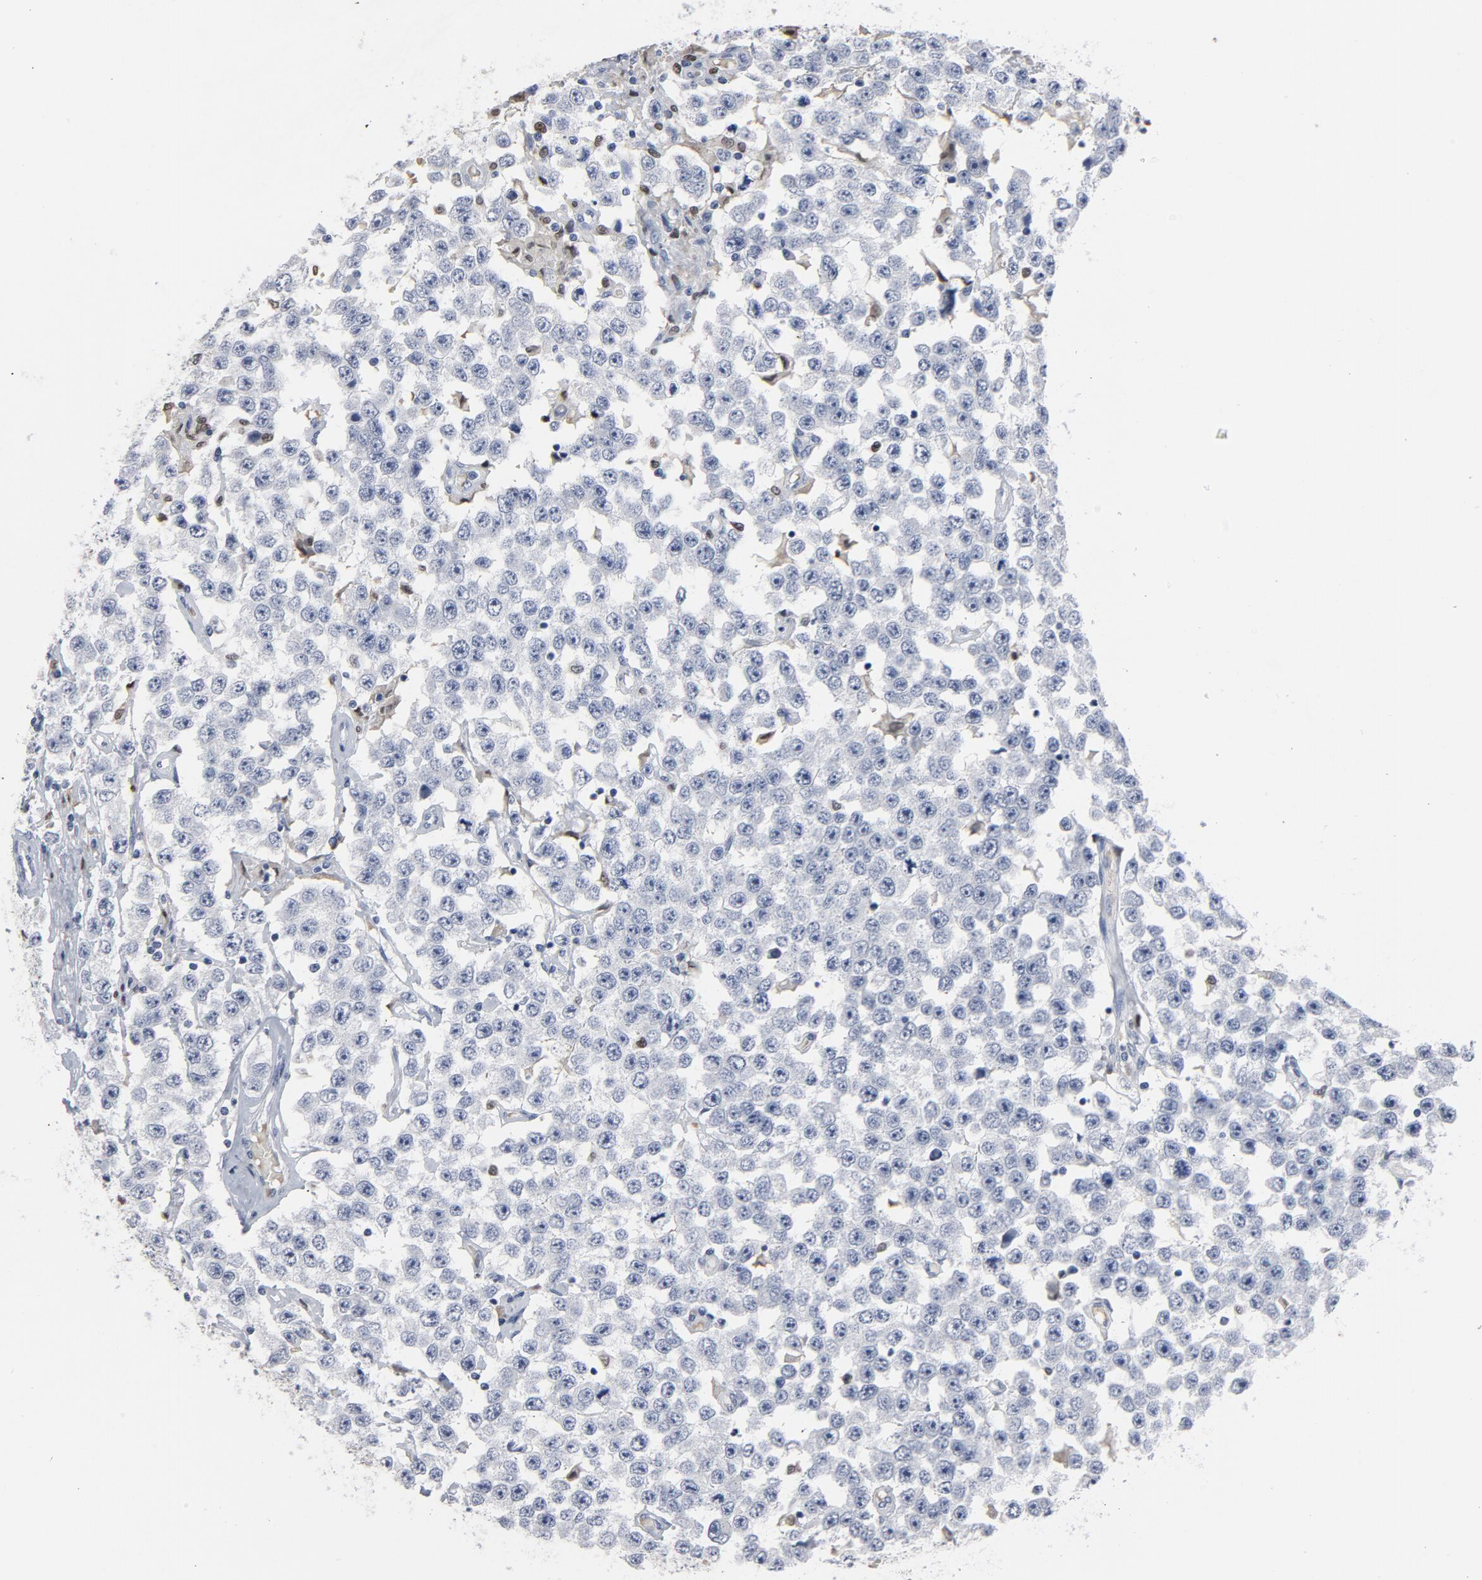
{"staining": {"intensity": "negative", "quantity": "none", "location": "none"}, "tissue": "testis cancer", "cell_type": "Tumor cells", "image_type": "cancer", "snomed": [{"axis": "morphology", "description": "Seminoma, NOS"}, {"axis": "topography", "description": "Testis"}], "caption": "Immunohistochemical staining of testis cancer displays no significant staining in tumor cells.", "gene": "SPI1", "patient": {"sex": "male", "age": 52}}